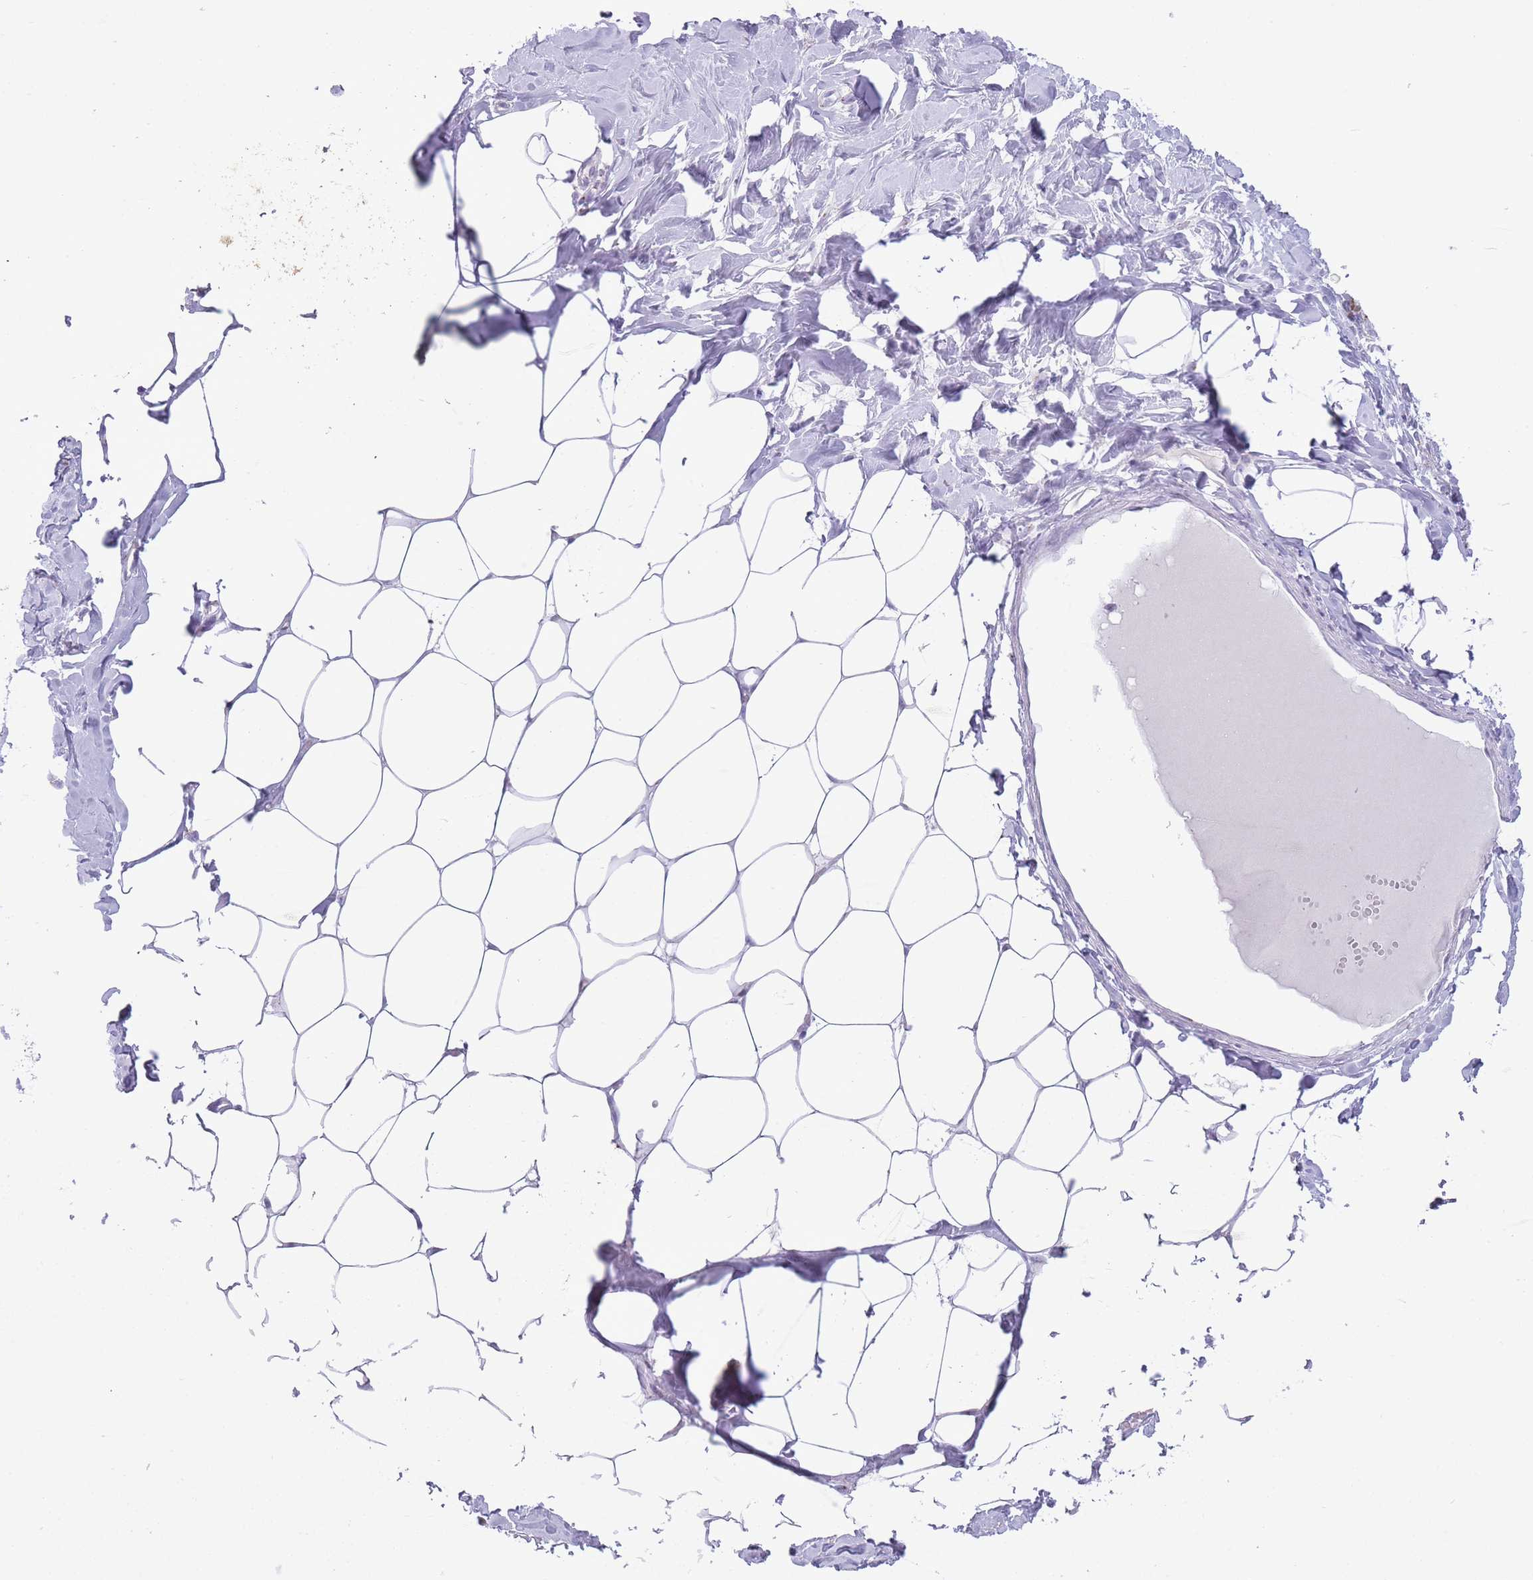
{"staining": {"intensity": "negative", "quantity": "none", "location": "none"}, "tissue": "breast", "cell_type": "Adipocytes", "image_type": "normal", "snomed": [{"axis": "morphology", "description": "Normal tissue, NOS"}, {"axis": "topography", "description": "Breast"}], "caption": "Photomicrograph shows no significant protein staining in adipocytes of normal breast.", "gene": "B4GALT2", "patient": {"sex": "female", "age": 27}}